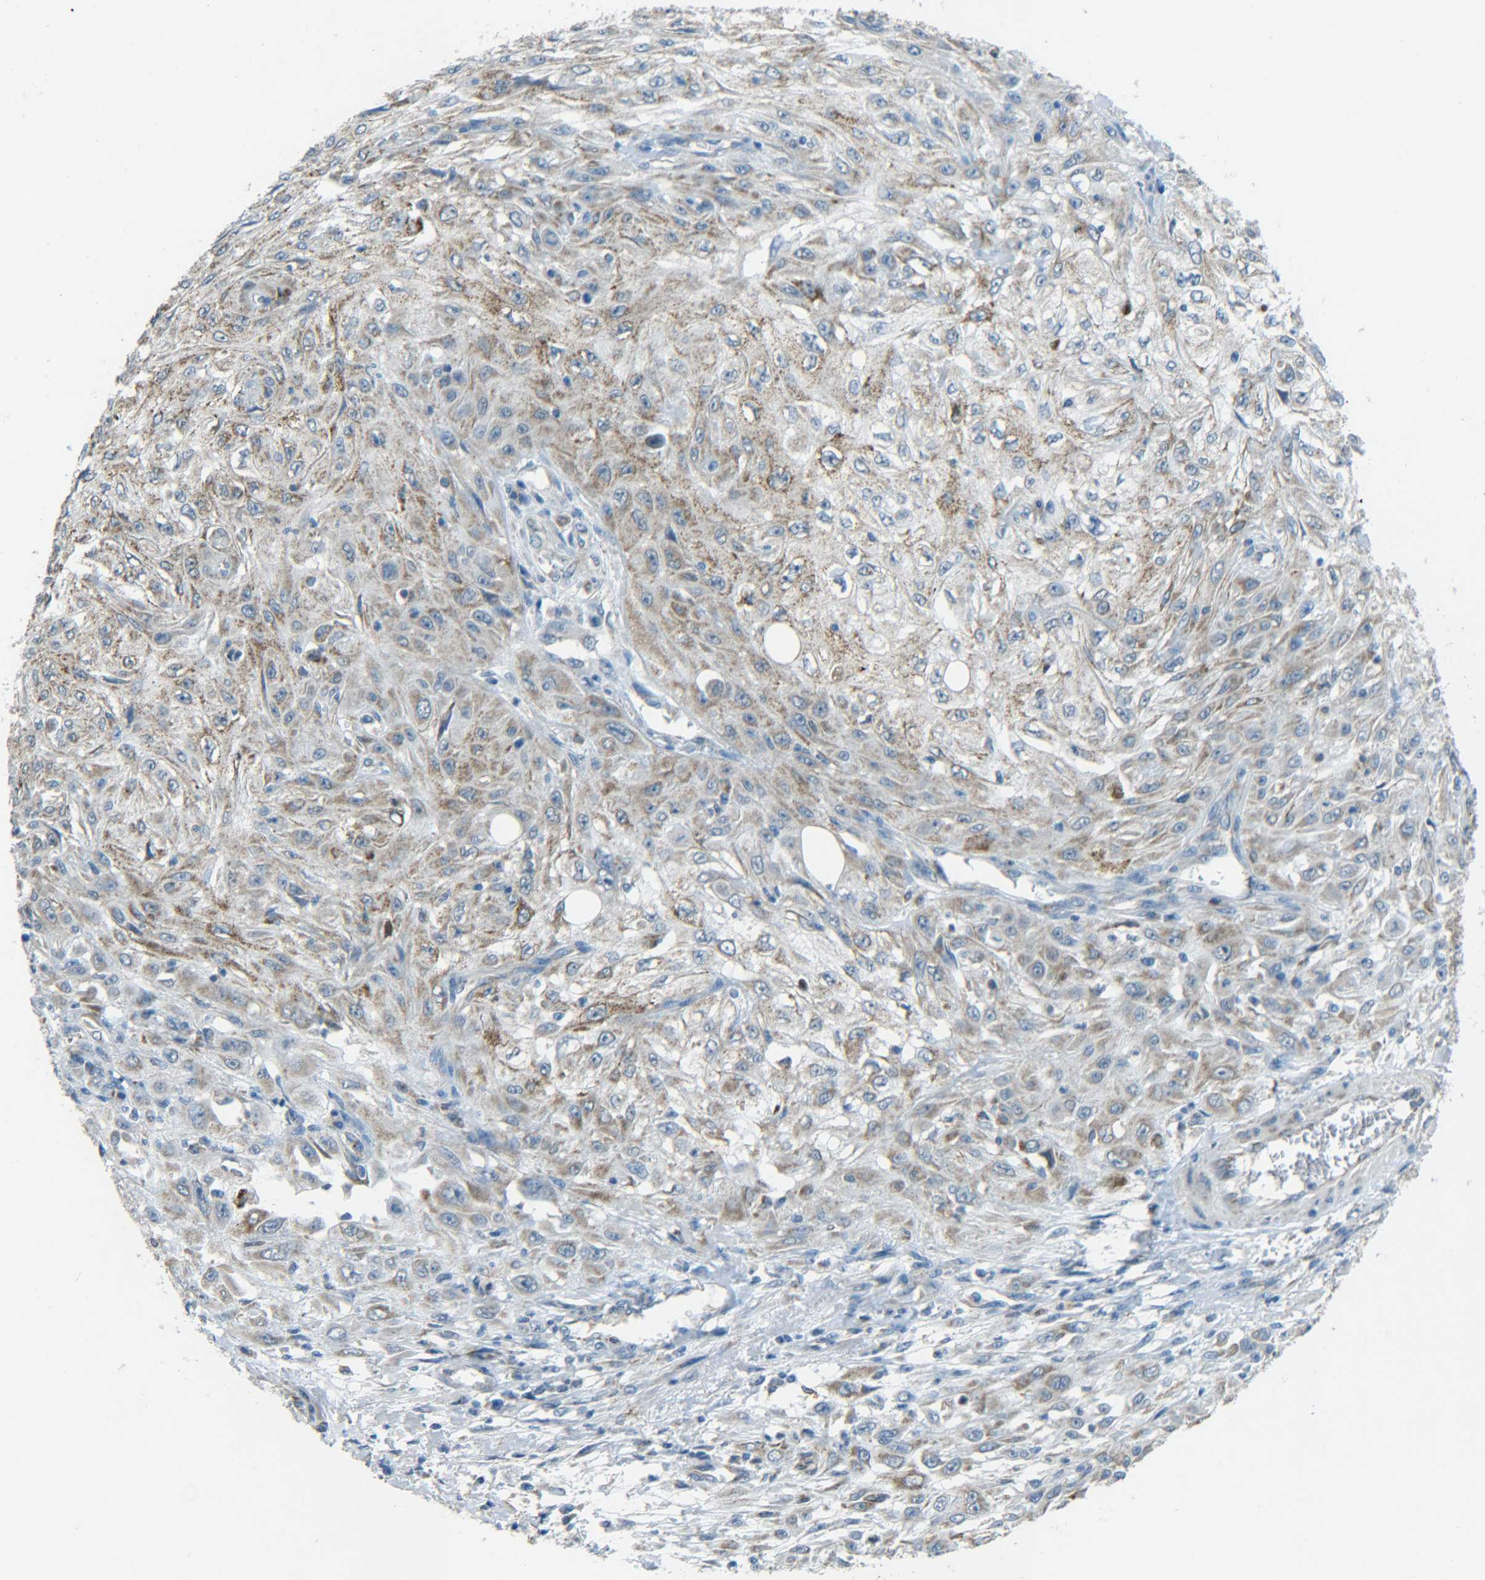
{"staining": {"intensity": "weak", "quantity": ">75%", "location": "cytoplasmic/membranous"}, "tissue": "skin cancer", "cell_type": "Tumor cells", "image_type": "cancer", "snomed": [{"axis": "morphology", "description": "Squamous cell carcinoma, NOS"}, {"axis": "topography", "description": "Skin"}], "caption": "Squamous cell carcinoma (skin) tissue reveals weak cytoplasmic/membranous positivity in about >75% of tumor cells, visualized by immunohistochemistry. The staining is performed using DAB (3,3'-diaminobenzidine) brown chromogen to label protein expression. The nuclei are counter-stained blue using hematoxylin.", "gene": "CYB5R1", "patient": {"sex": "male", "age": 75}}